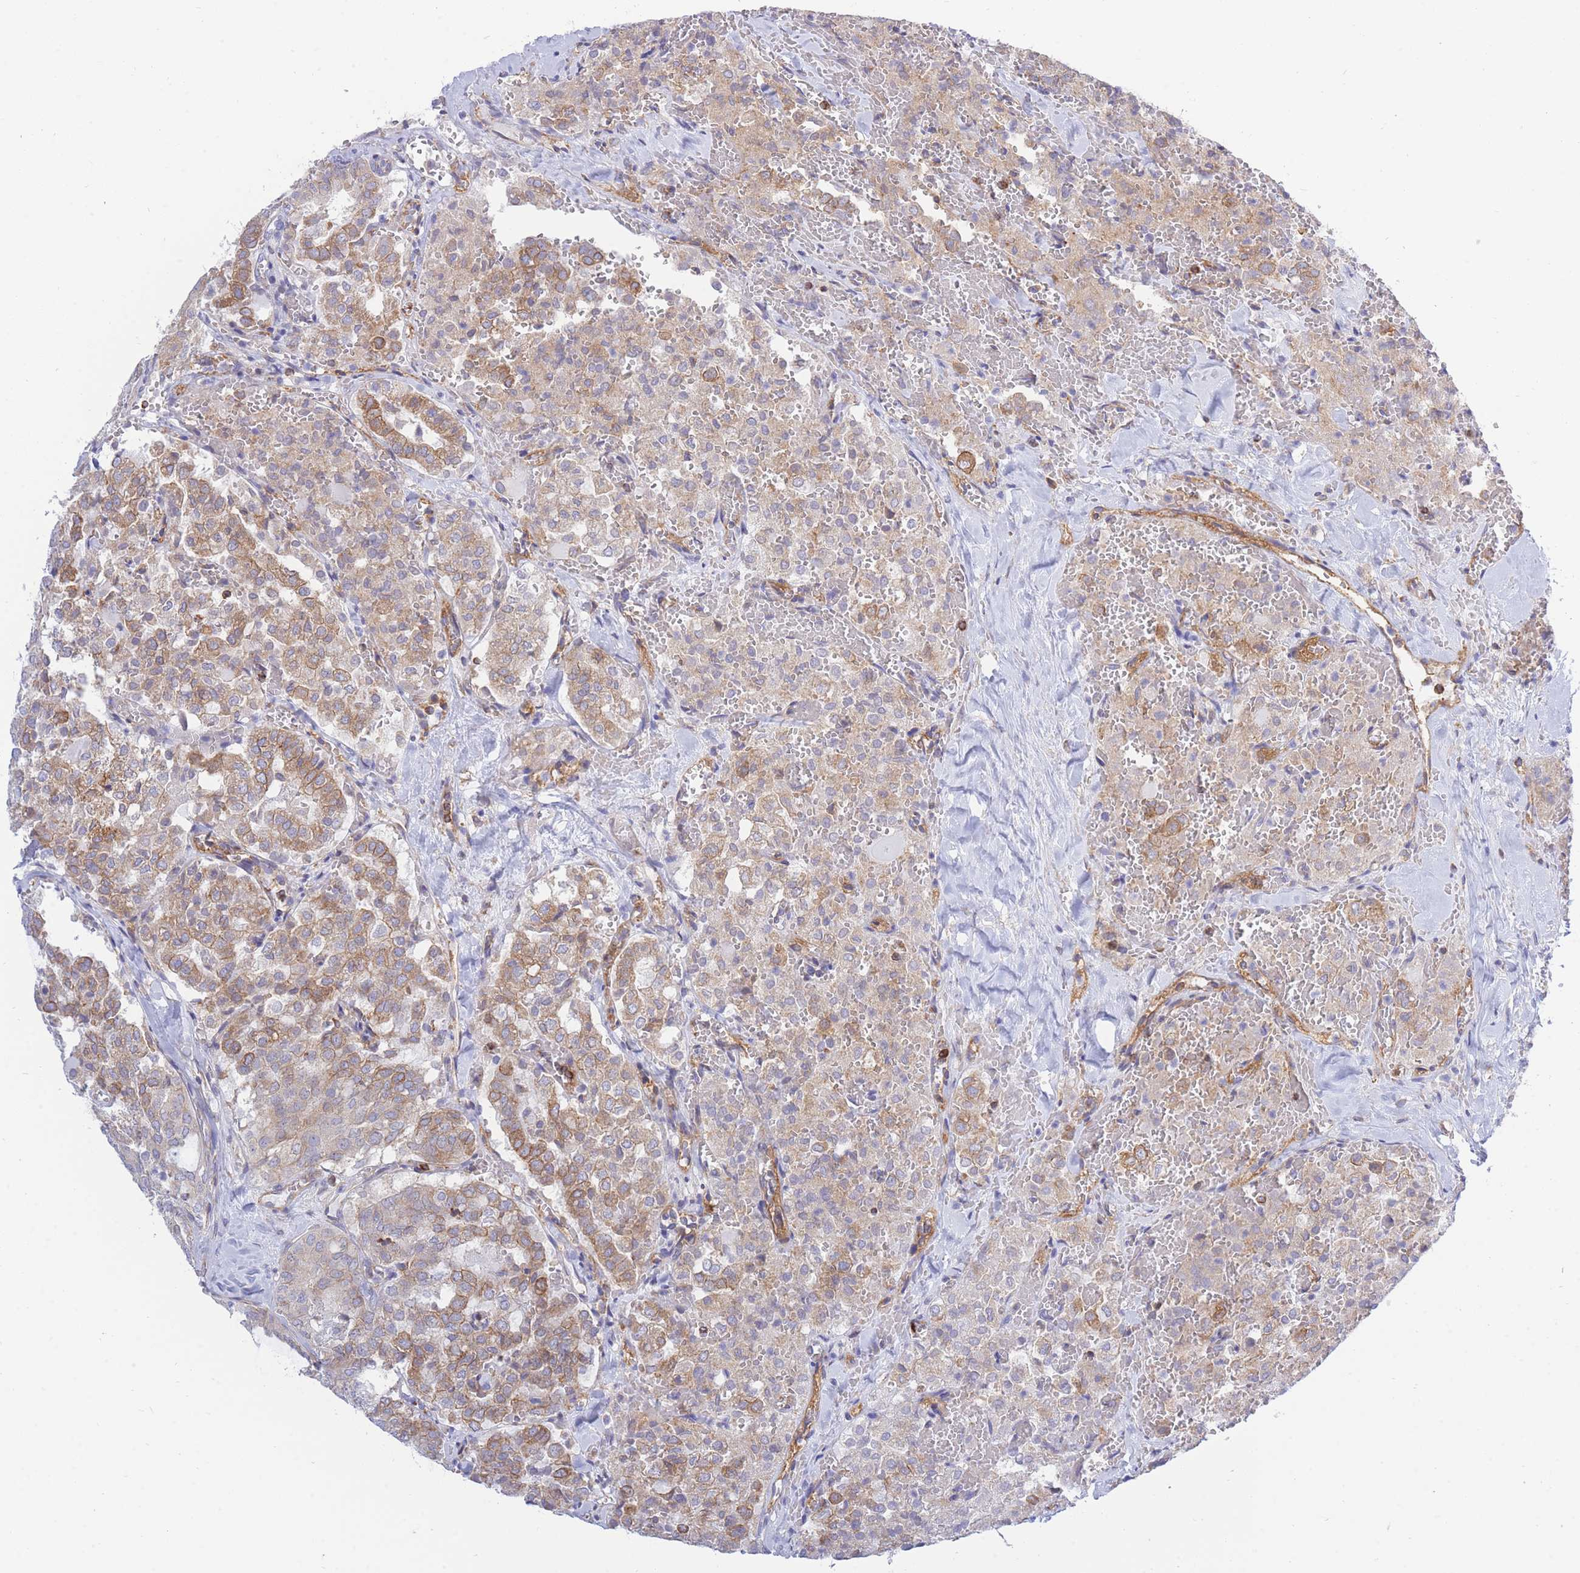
{"staining": {"intensity": "moderate", "quantity": "25%-75%", "location": "cytoplasmic/membranous"}, "tissue": "thyroid cancer", "cell_type": "Tumor cells", "image_type": "cancer", "snomed": [{"axis": "morphology", "description": "Follicular adenoma carcinoma, NOS"}, {"axis": "topography", "description": "Thyroid gland"}], "caption": "A high-resolution histopathology image shows immunohistochemistry (IHC) staining of follicular adenoma carcinoma (thyroid), which shows moderate cytoplasmic/membranous staining in approximately 25%-75% of tumor cells.", "gene": "REM1", "patient": {"sex": "male", "age": 75}}